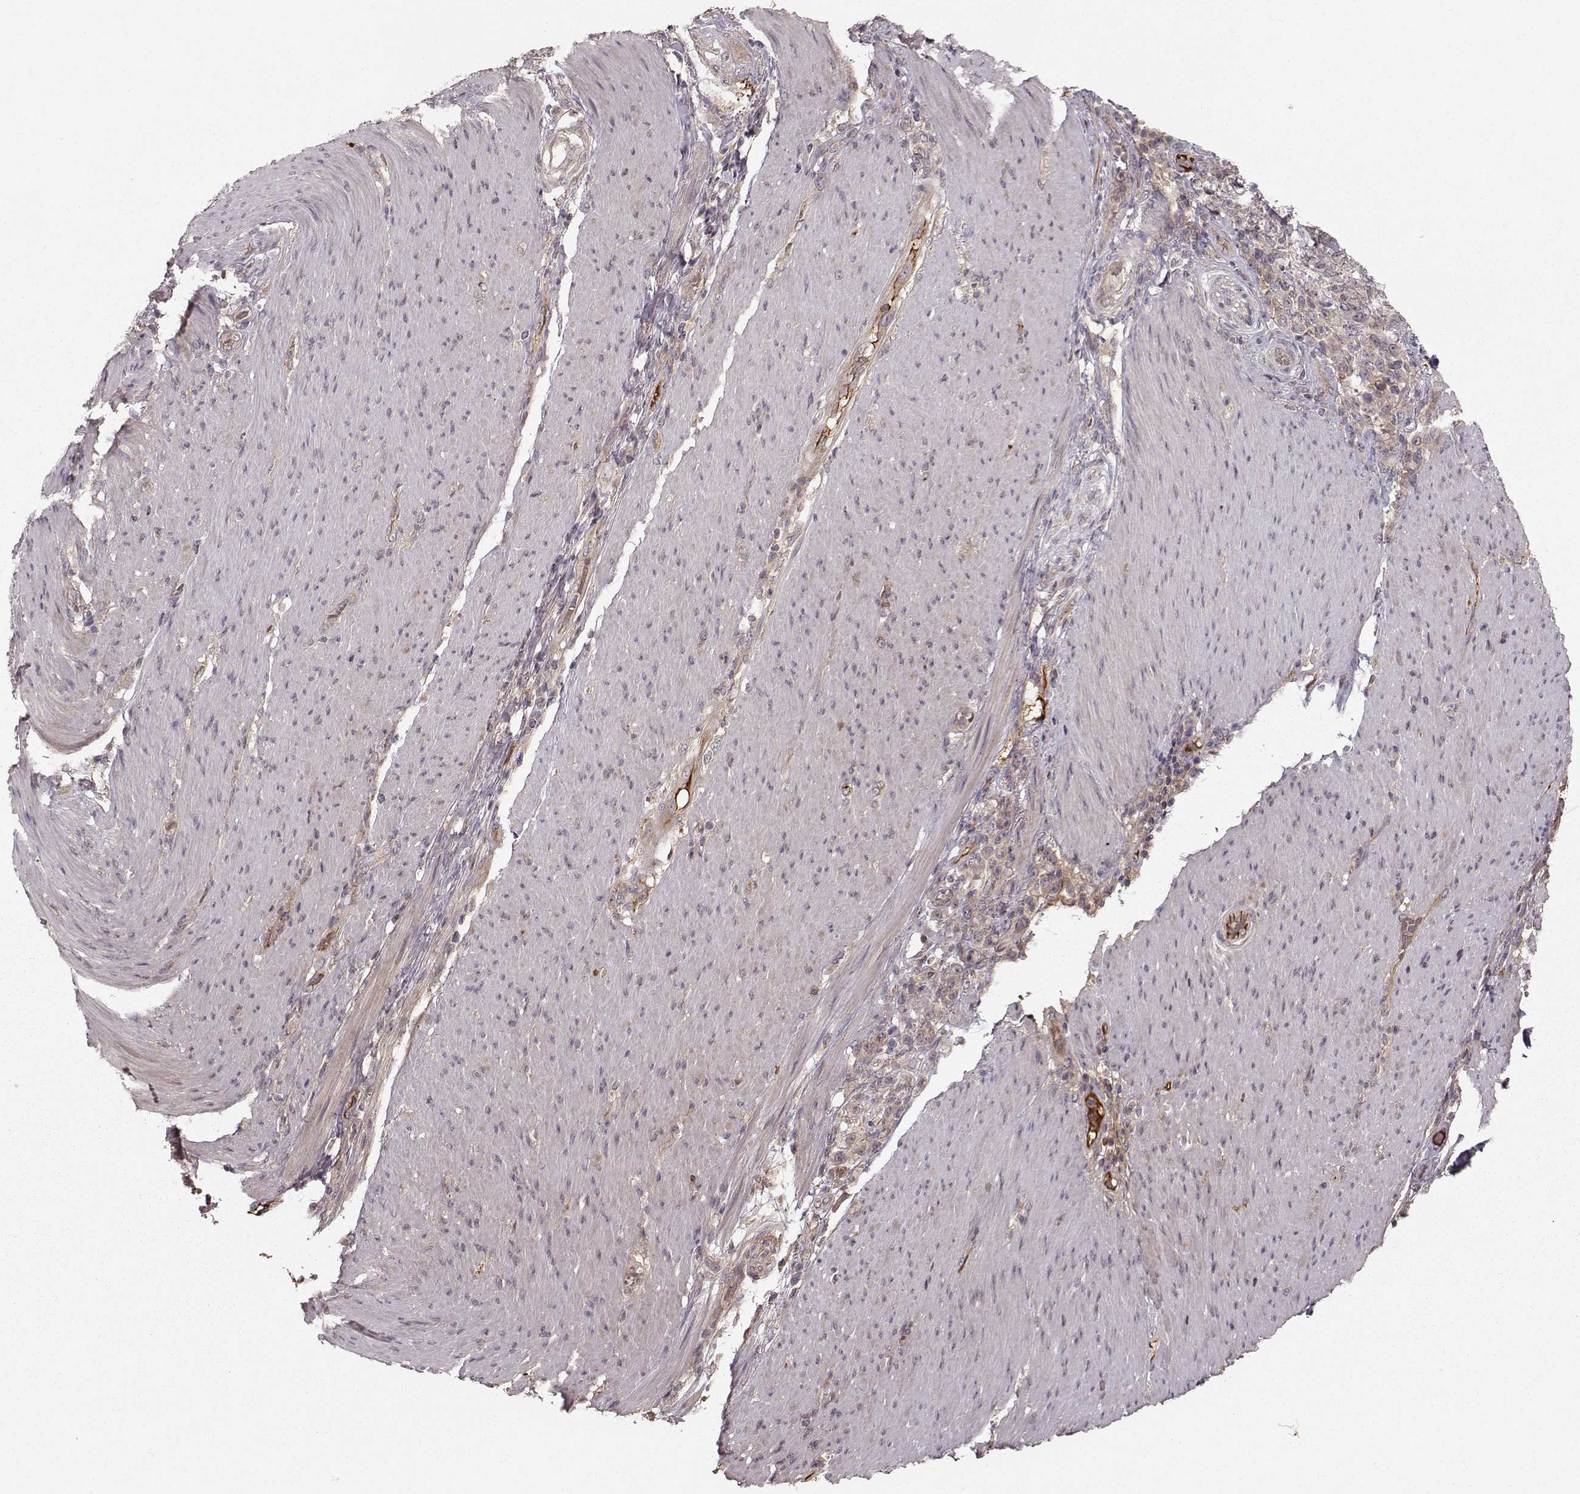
{"staining": {"intensity": "negative", "quantity": "none", "location": "none"}, "tissue": "stomach cancer", "cell_type": "Tumor cells", "image_type": "cancer", "snomed": [{"axis": "morphology", "description": "Adenocarcinoma, NOS"}, {"axis": "topography", "description": "Stomach"}], "caption": "Tumor cells show no significant protein expression in stomach adenocarcinoma.", "gene": "WNT6", "patient": {"sex": "female", "age": 79}}